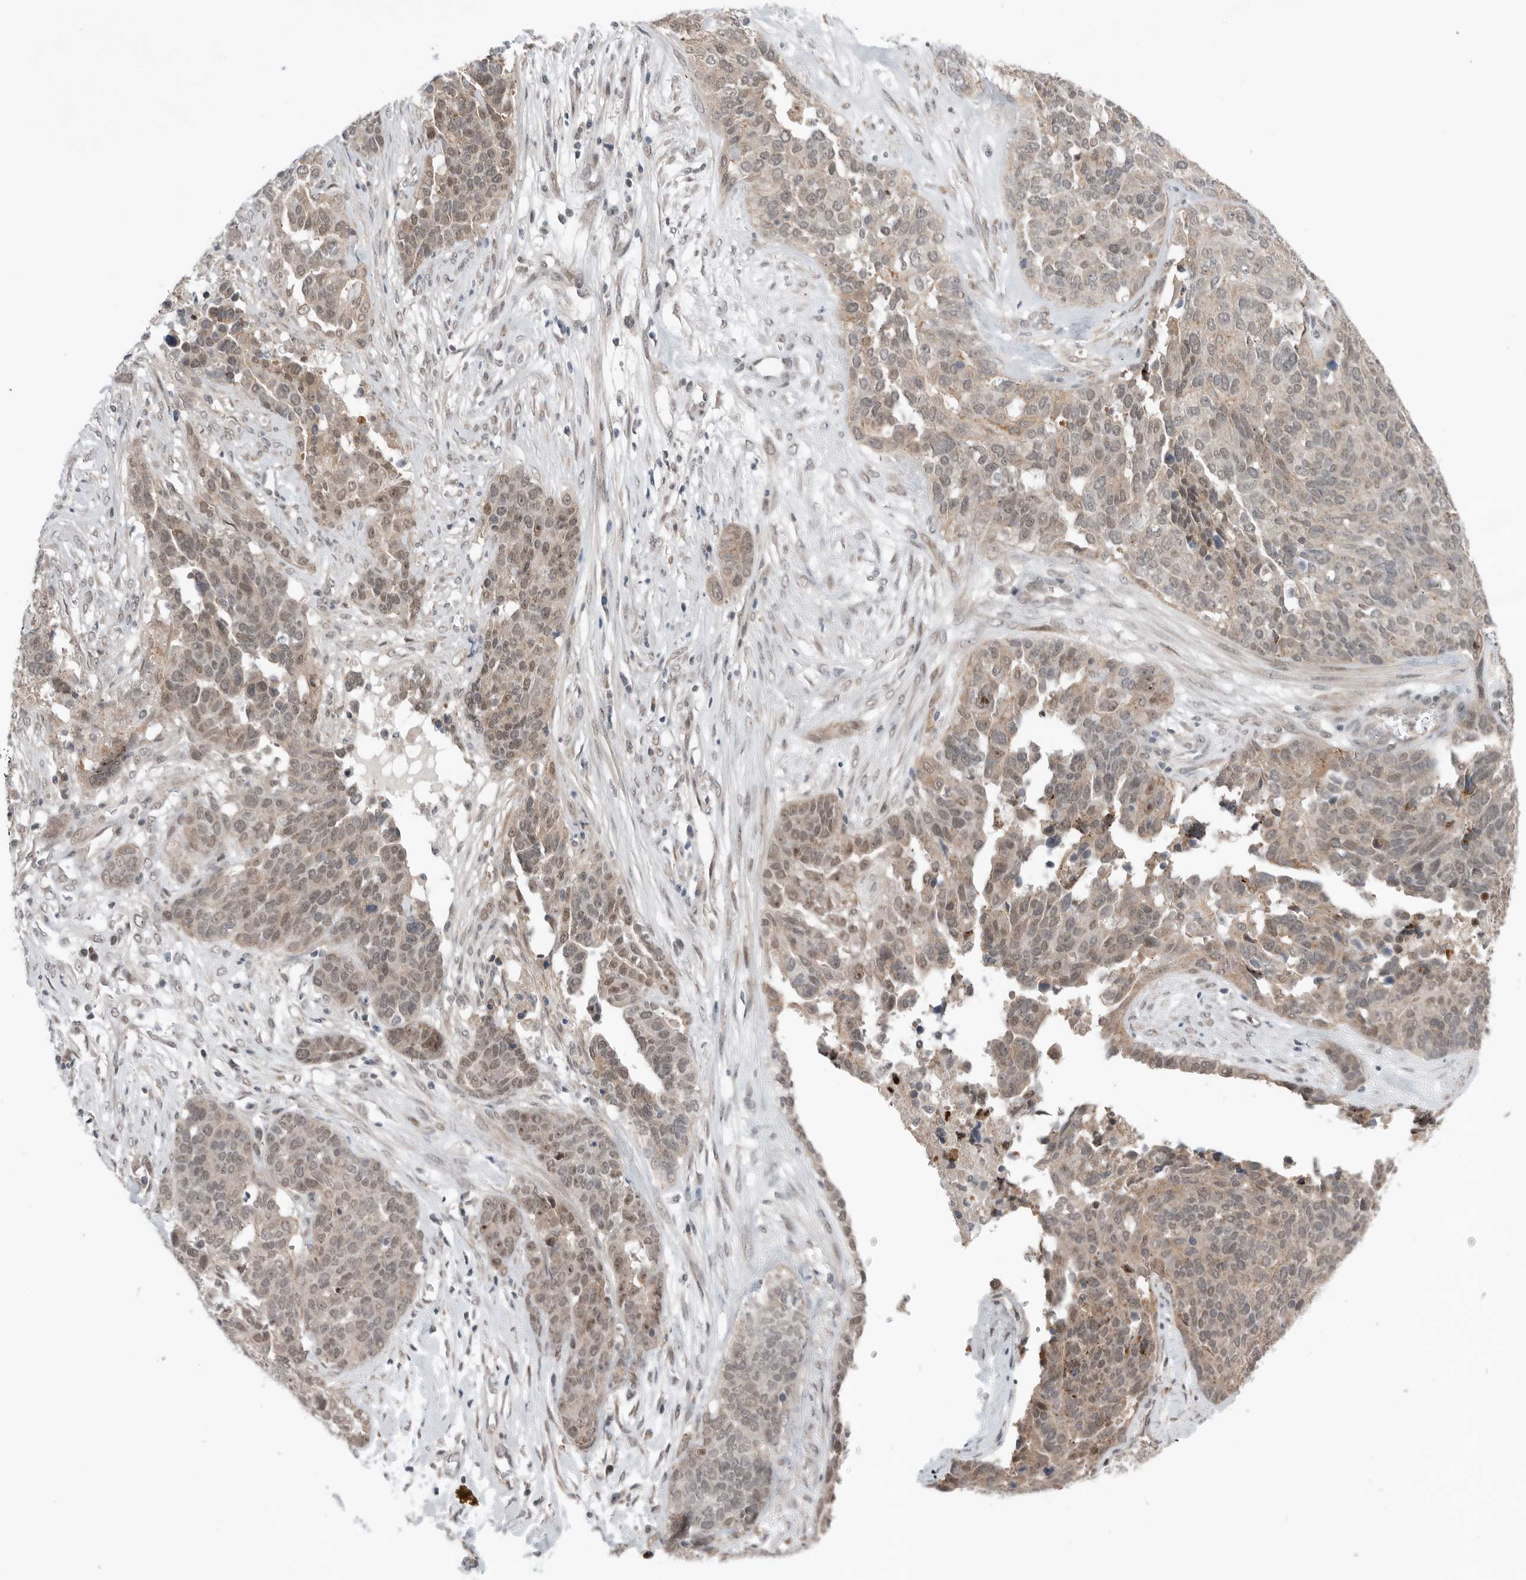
{"staining": {"intensity": "weak", "quantity": ">75%", "location": "cytoplasmic/membranous,nuclear"}, "tissue": "ovarian cancer", "cell_type": "Tumor cells", "image_type": "cancer", "snomed": [{"axis": "morphology", "description": "Cystadenocarcinoma, serous, NOS"}, {"axis": "topography", "description": "Ovary"}], "caption": "Tumor cells reveal low levels of weak cytoplasmic/membranous and nuclear expression in about >75% of cells in ovarian serous cystadenocarcinoma.", "gene": "NTAQ1", "patient": {"sex": "female", "age": 44}}